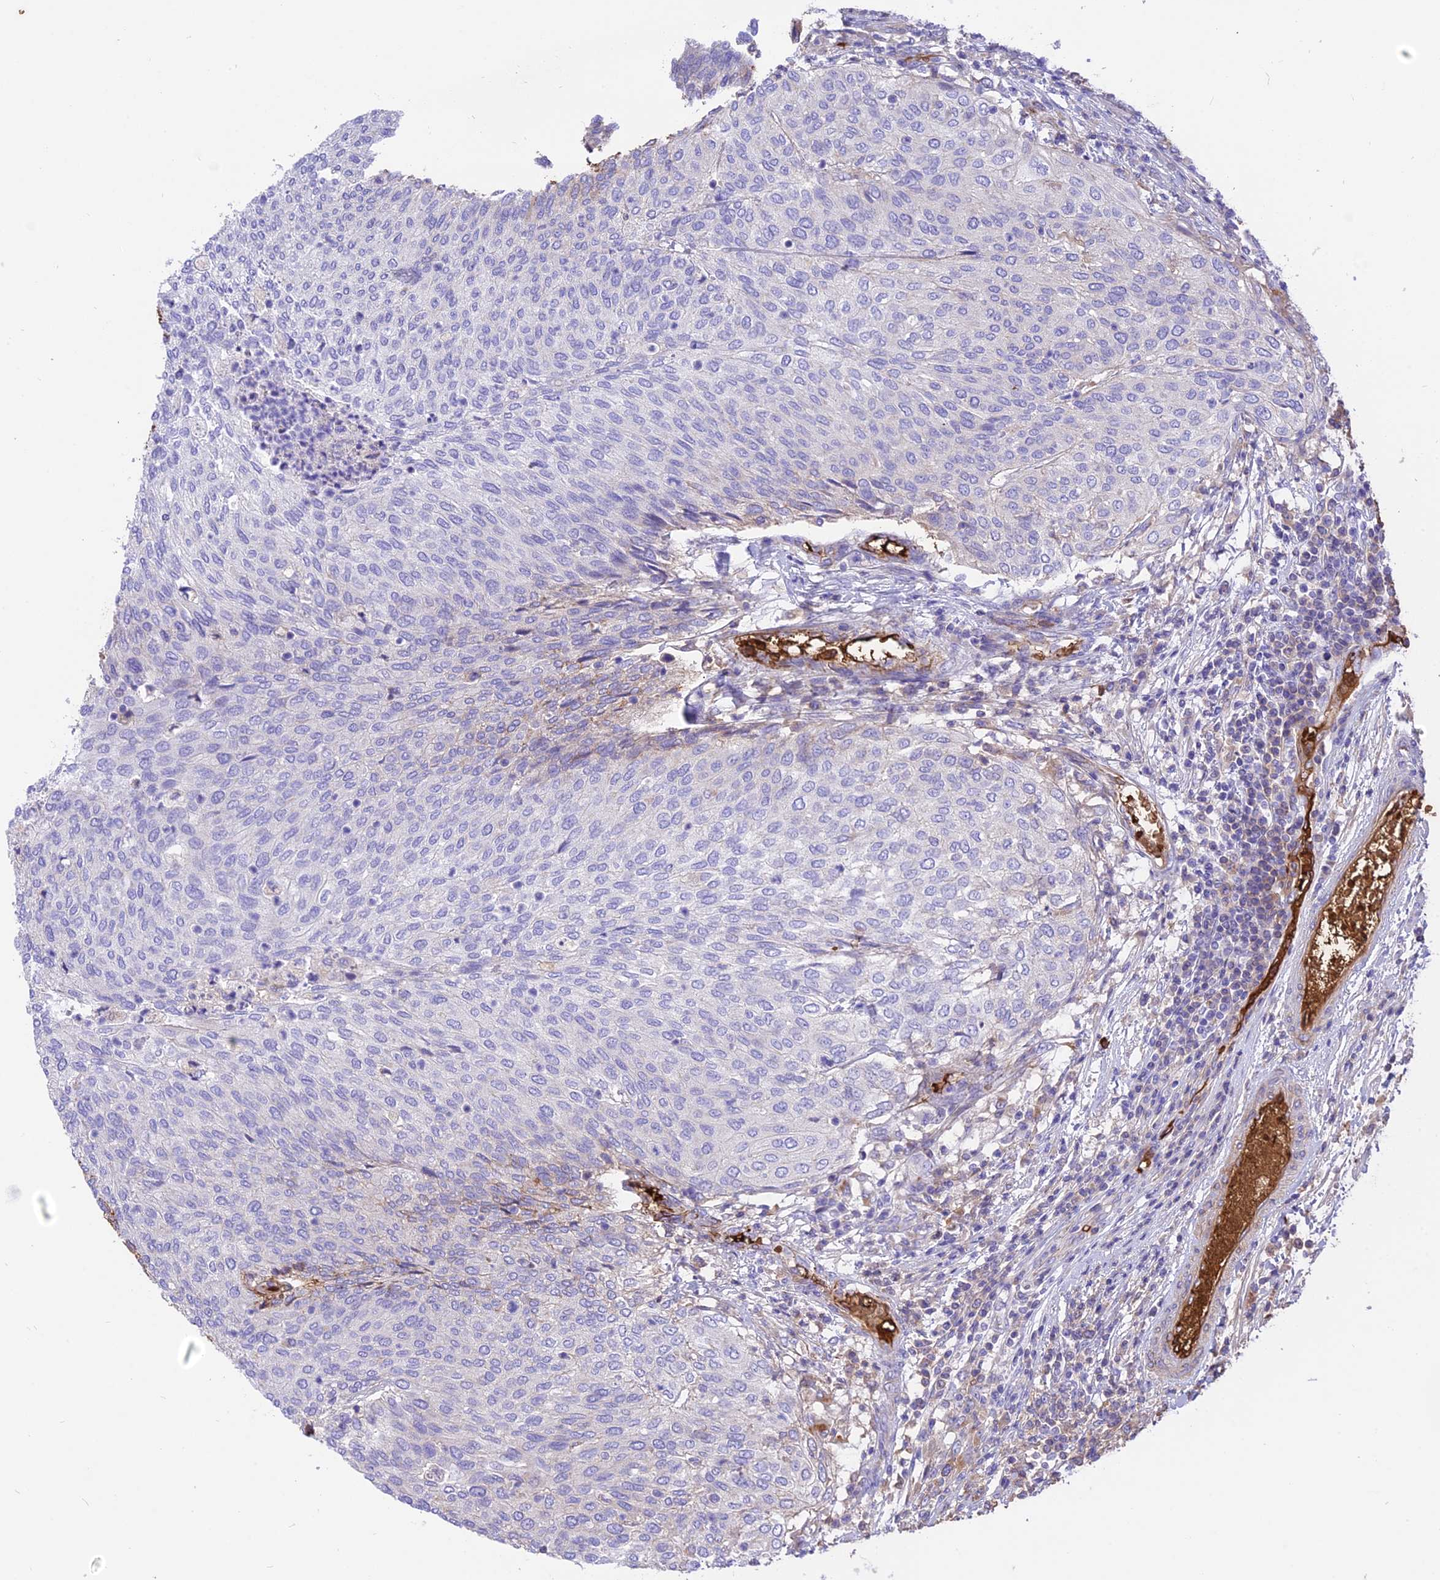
{"staining": {"intensity": "weak", "quantity": "<25%", "location": "cytoplasmic/membranous"}, "tissue": "urothelial cancer", "cell_type": "Tumor cells", "image_type": "cancer", "snomed": [{"axis": "morphology", "description": "Urothelial carcinoma, Low grade"}, {"axis": "topography", "description": "Urinary bladder"}], "caption": "The image exhibits no significant expression in tumor cells of urothelial cancer.", "gene": "TTC4", "patient": {"sex": "female", "age": 79}}